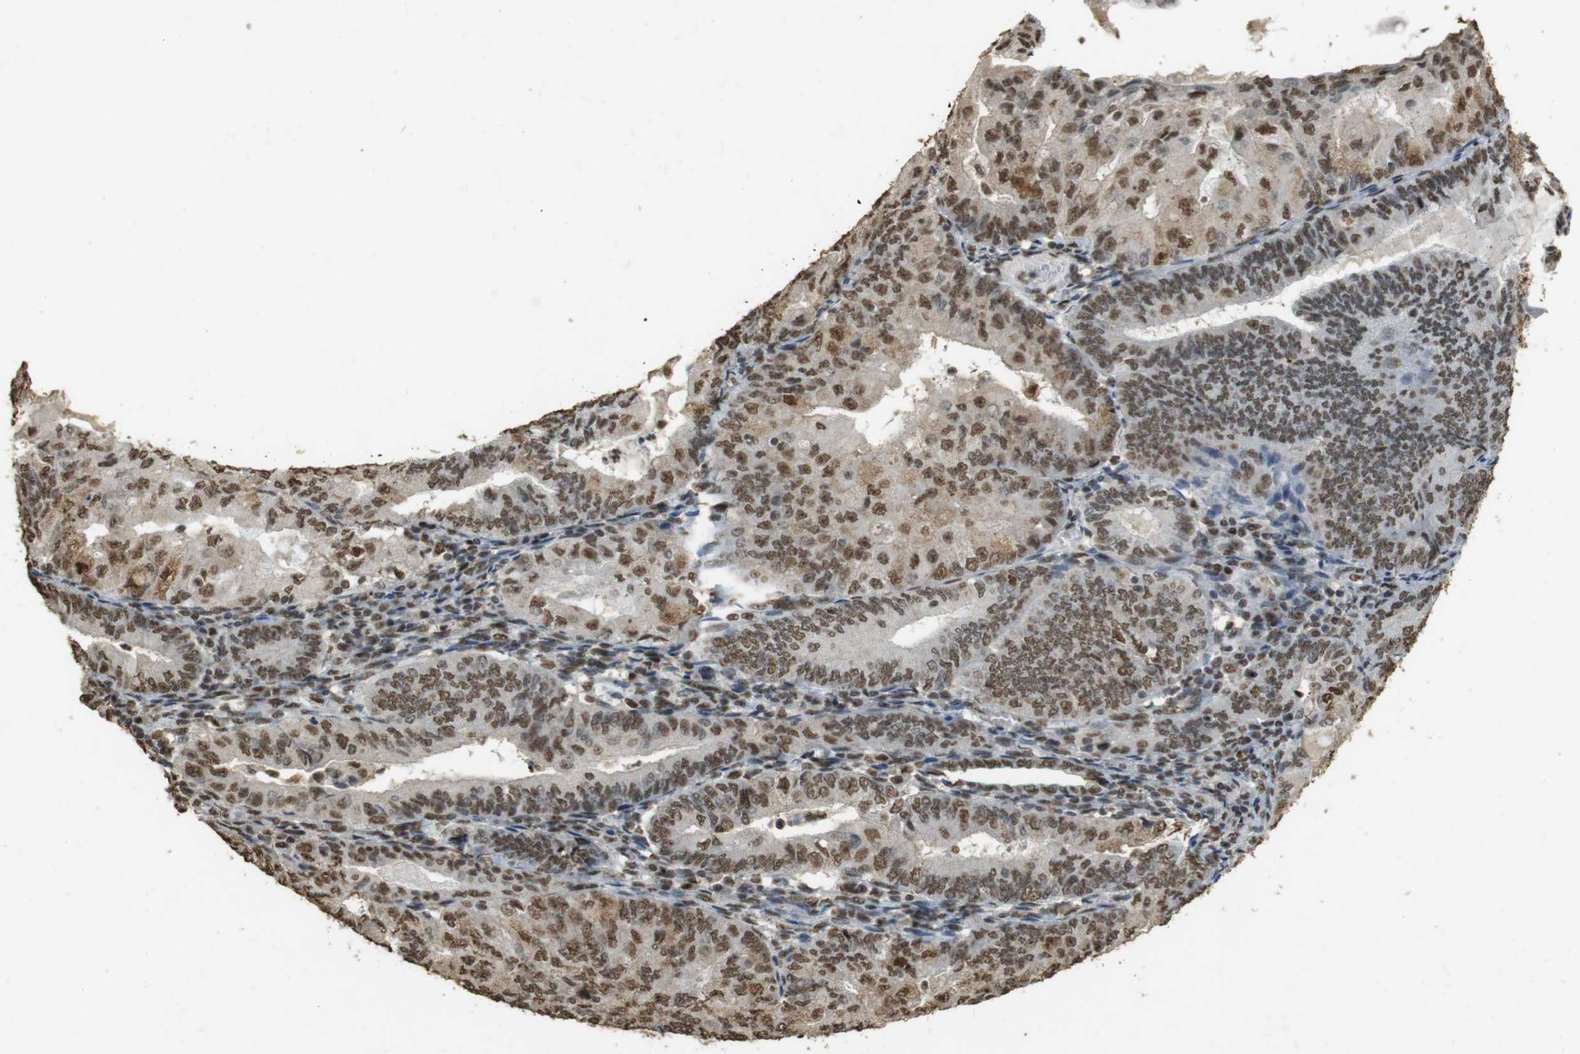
{"staining": {"intensity": "moderate", "quantity": ">75%", "location": "cytoplasmic/membranous,nuclear"}, "tissue": "endometrial cancer", "cell_type": "Tumor cells", "image_type": "cancer", "snomed": [{"axis": "morphology", "description": "Adenocarcinoma, NOS"}, {"axis": "topography", "description": "Endometrium"}], "caption": "Endometrial cancer (adenocarcinoma) tissue exhibits moderate cytoplasmic/membranous and nuclear positivity in approximately >75% of tumor cells, visualized by immunohistochemistry. The staining was performed using DAB to visualize the protein expression in brown, while the nuclei were stained in blue with hematoxylin (Magnification: 20x).", "gene": "GATA4", "patient": {"sex": "female", "age": 81}}